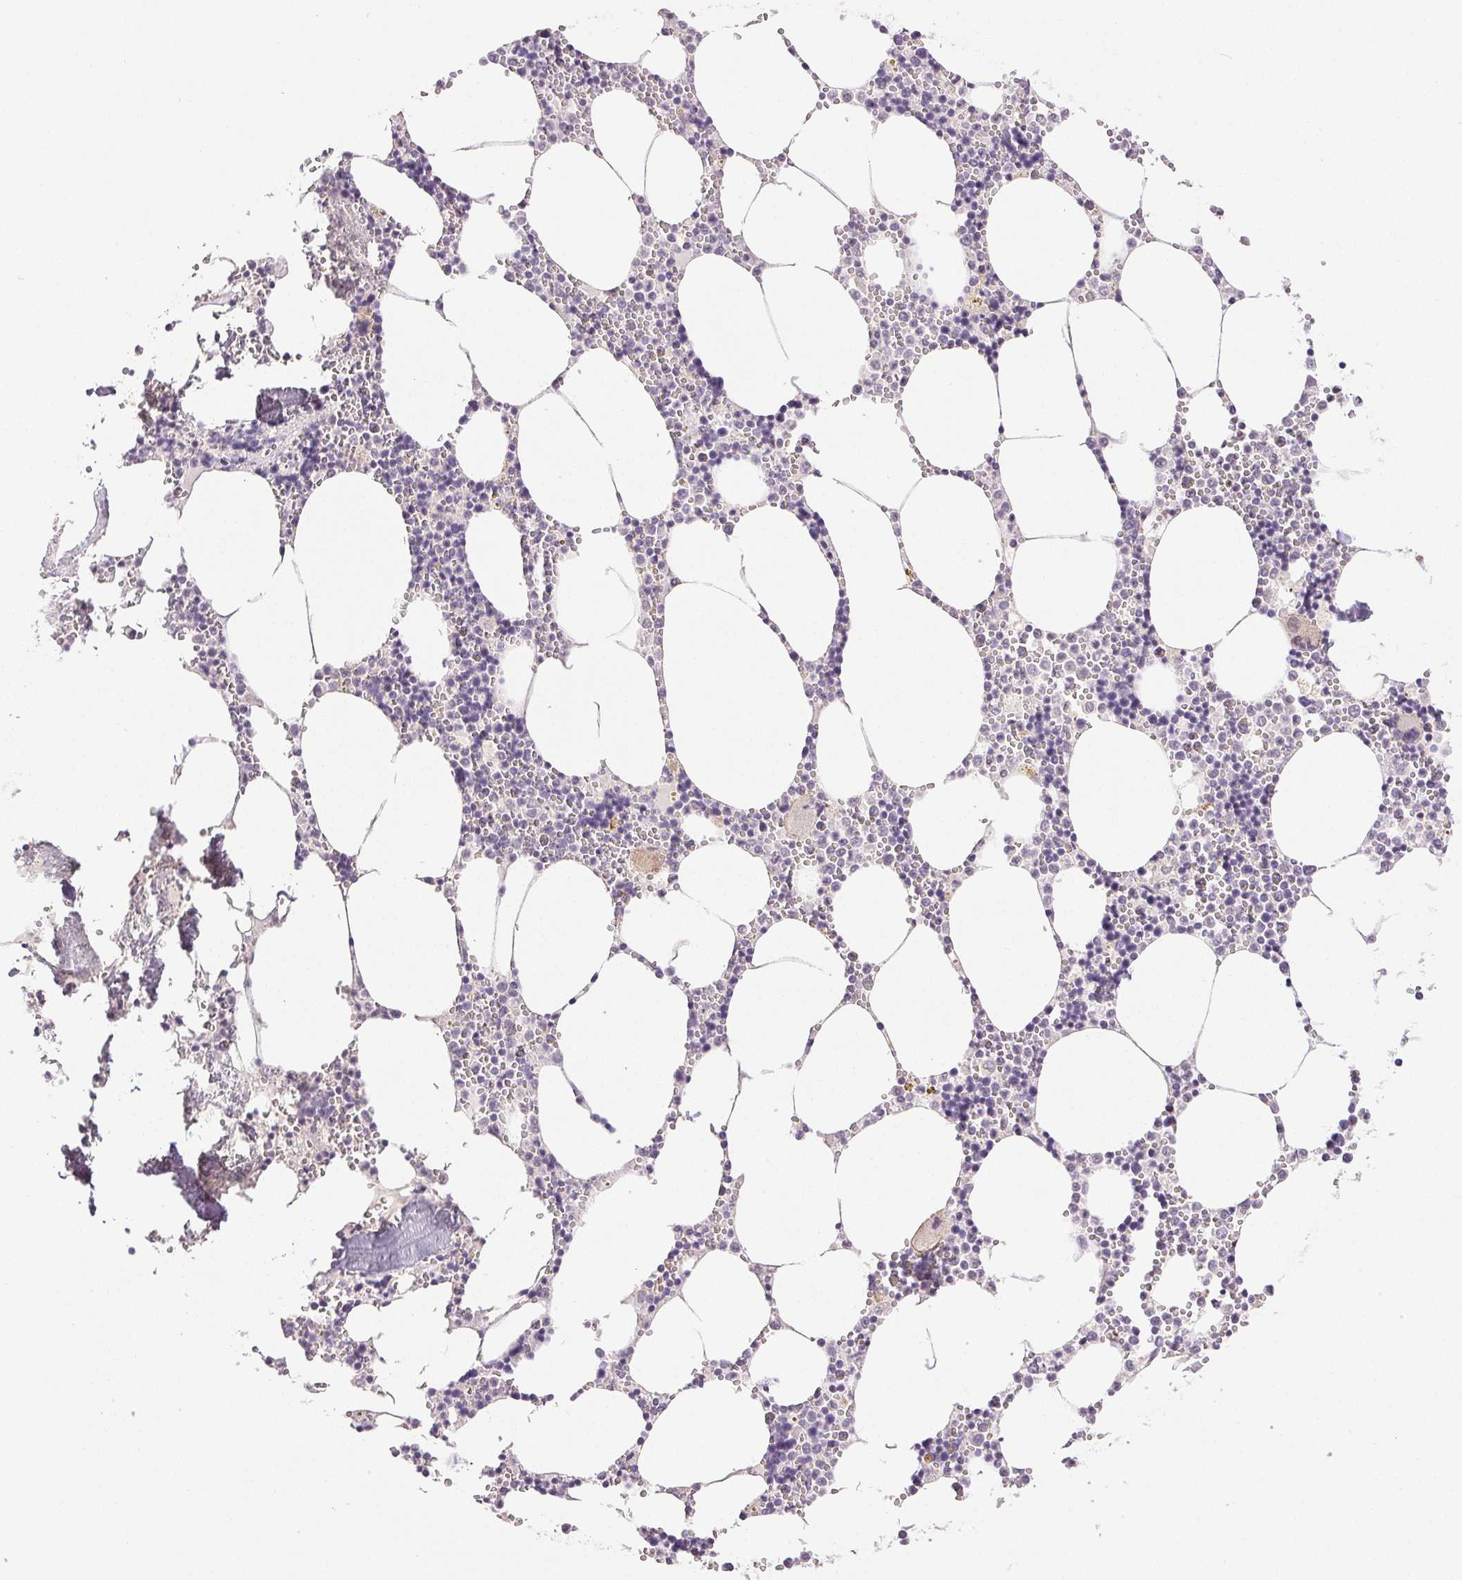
{"staining": {"intensity": "negative", "quantity": "none", "location": "none"}, "tissue": "bone marrow", "cell_type": "Hematopoietic cells", "image_type": "normal", "snomed": [{"axis": "morphology", "description": "Normal tissue, NOS"}, {"axis": "topography", "description": "Bone marrow"}], "caption": "Bone marrow was stained to show a protein in brown. There is no significant positivity in hematopoietic cells. The staining is performed using DAB brown chromogen with nuclei counter-stained in using hematoxylin.", "gene": "PLCB1", "patient": {"sex": "male", "age": 54}}